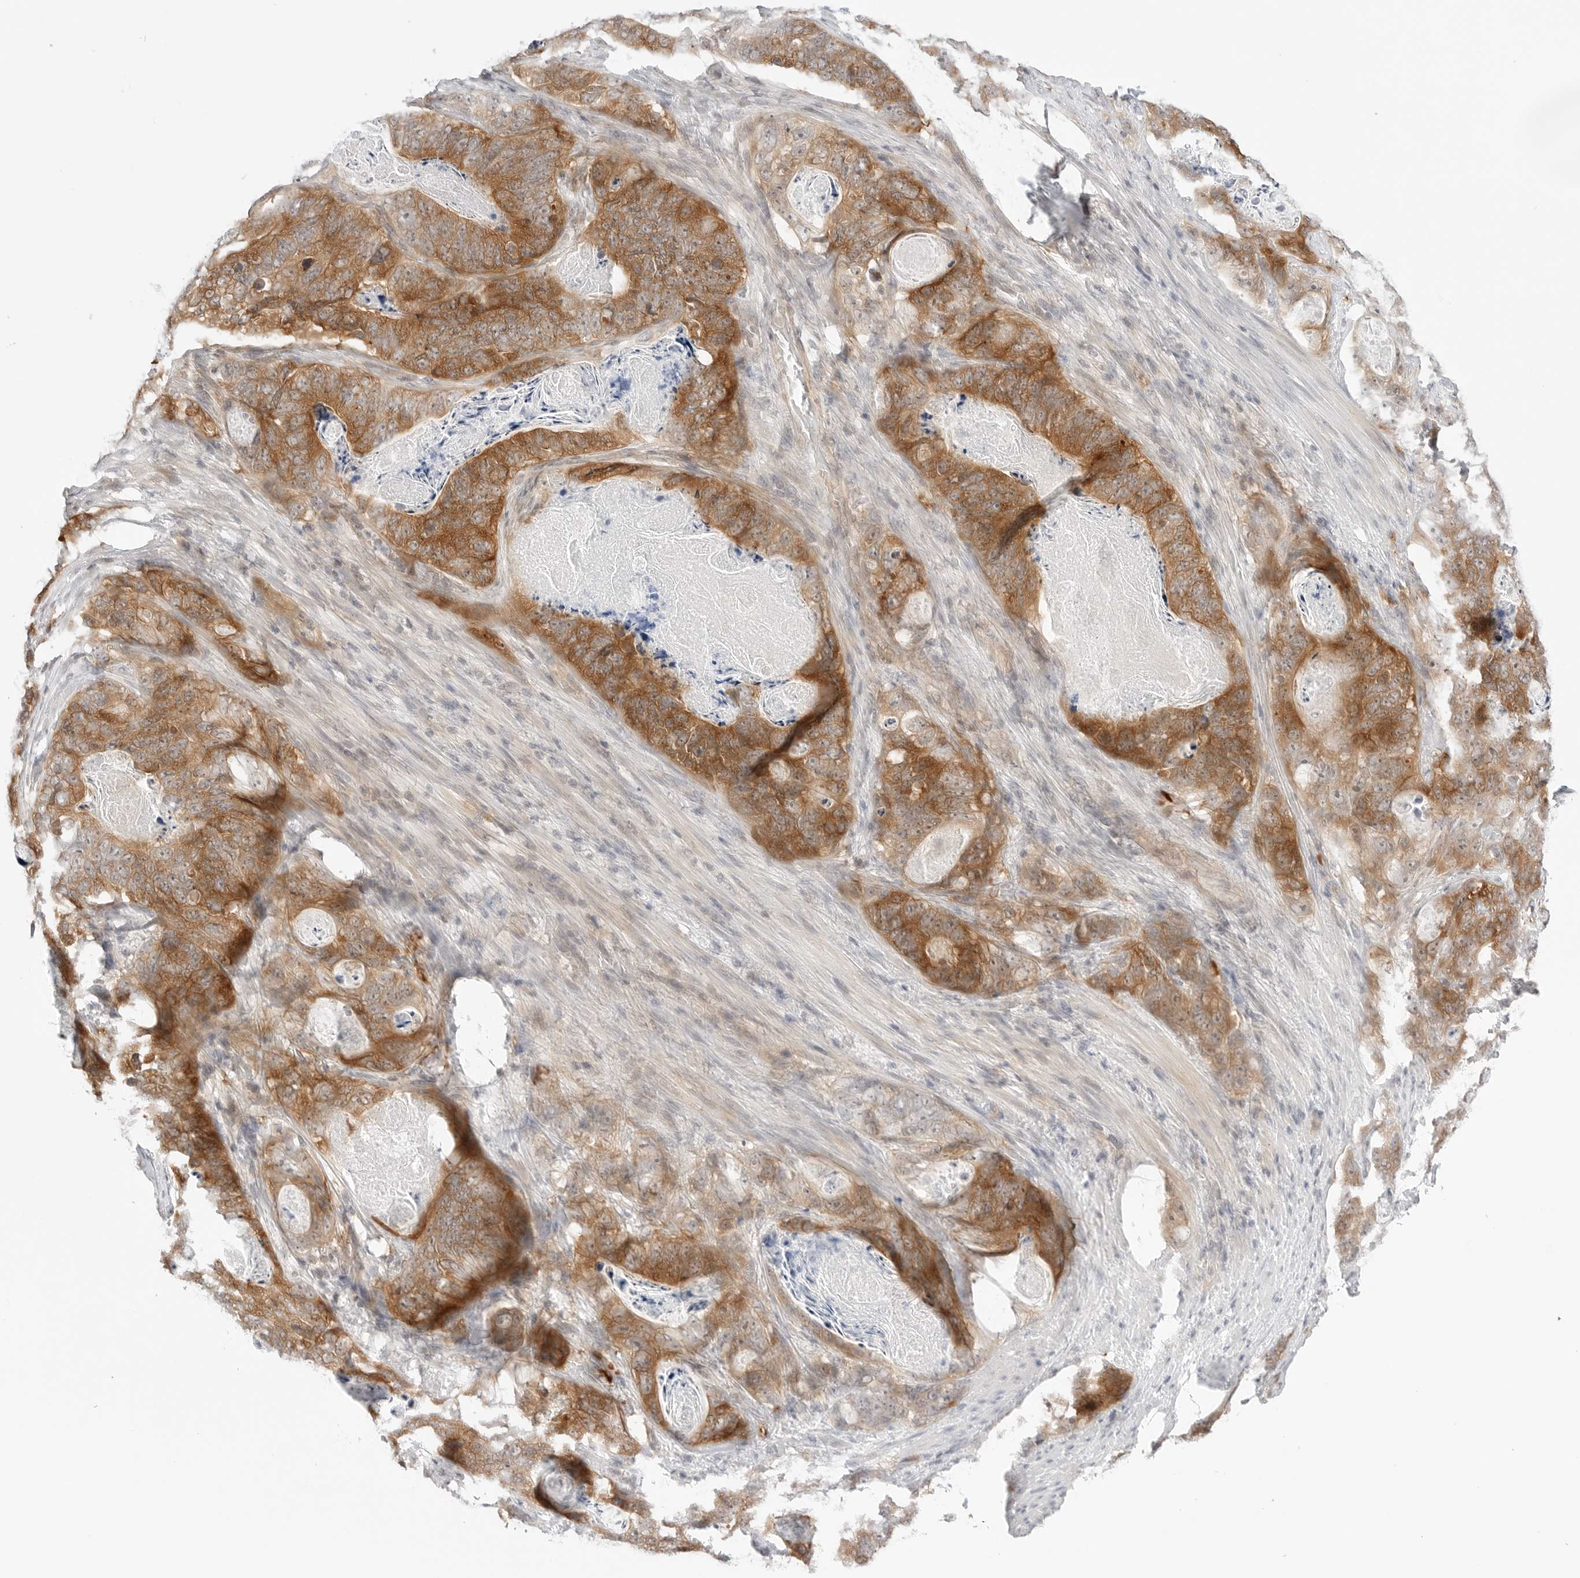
{"staining": {"intensity": "moderate", "quantity": ">75%", "location": "cytoplasmic/membranous,nuclear"}, "tissue": "stomach cancer", "cell_type": "Tumor cells", "image_type": "cancer", "snomed": [{"axis": "morphology", "description": "Normal tissue, NOS"}, {"axis": "morphology", "description": "Adenocarcinoma, NOS"}, {"axis": "topography", "description": "Stomach"}], "caption": "Protein analysis of stomach adenocarcinoma tissue demonstrates moderate cytoplasmic/membranous and nuclear positivity in approximately >75% of tumor cells.", "gene": "NUDC", "patient": {"sex": "female", "age": 89}}